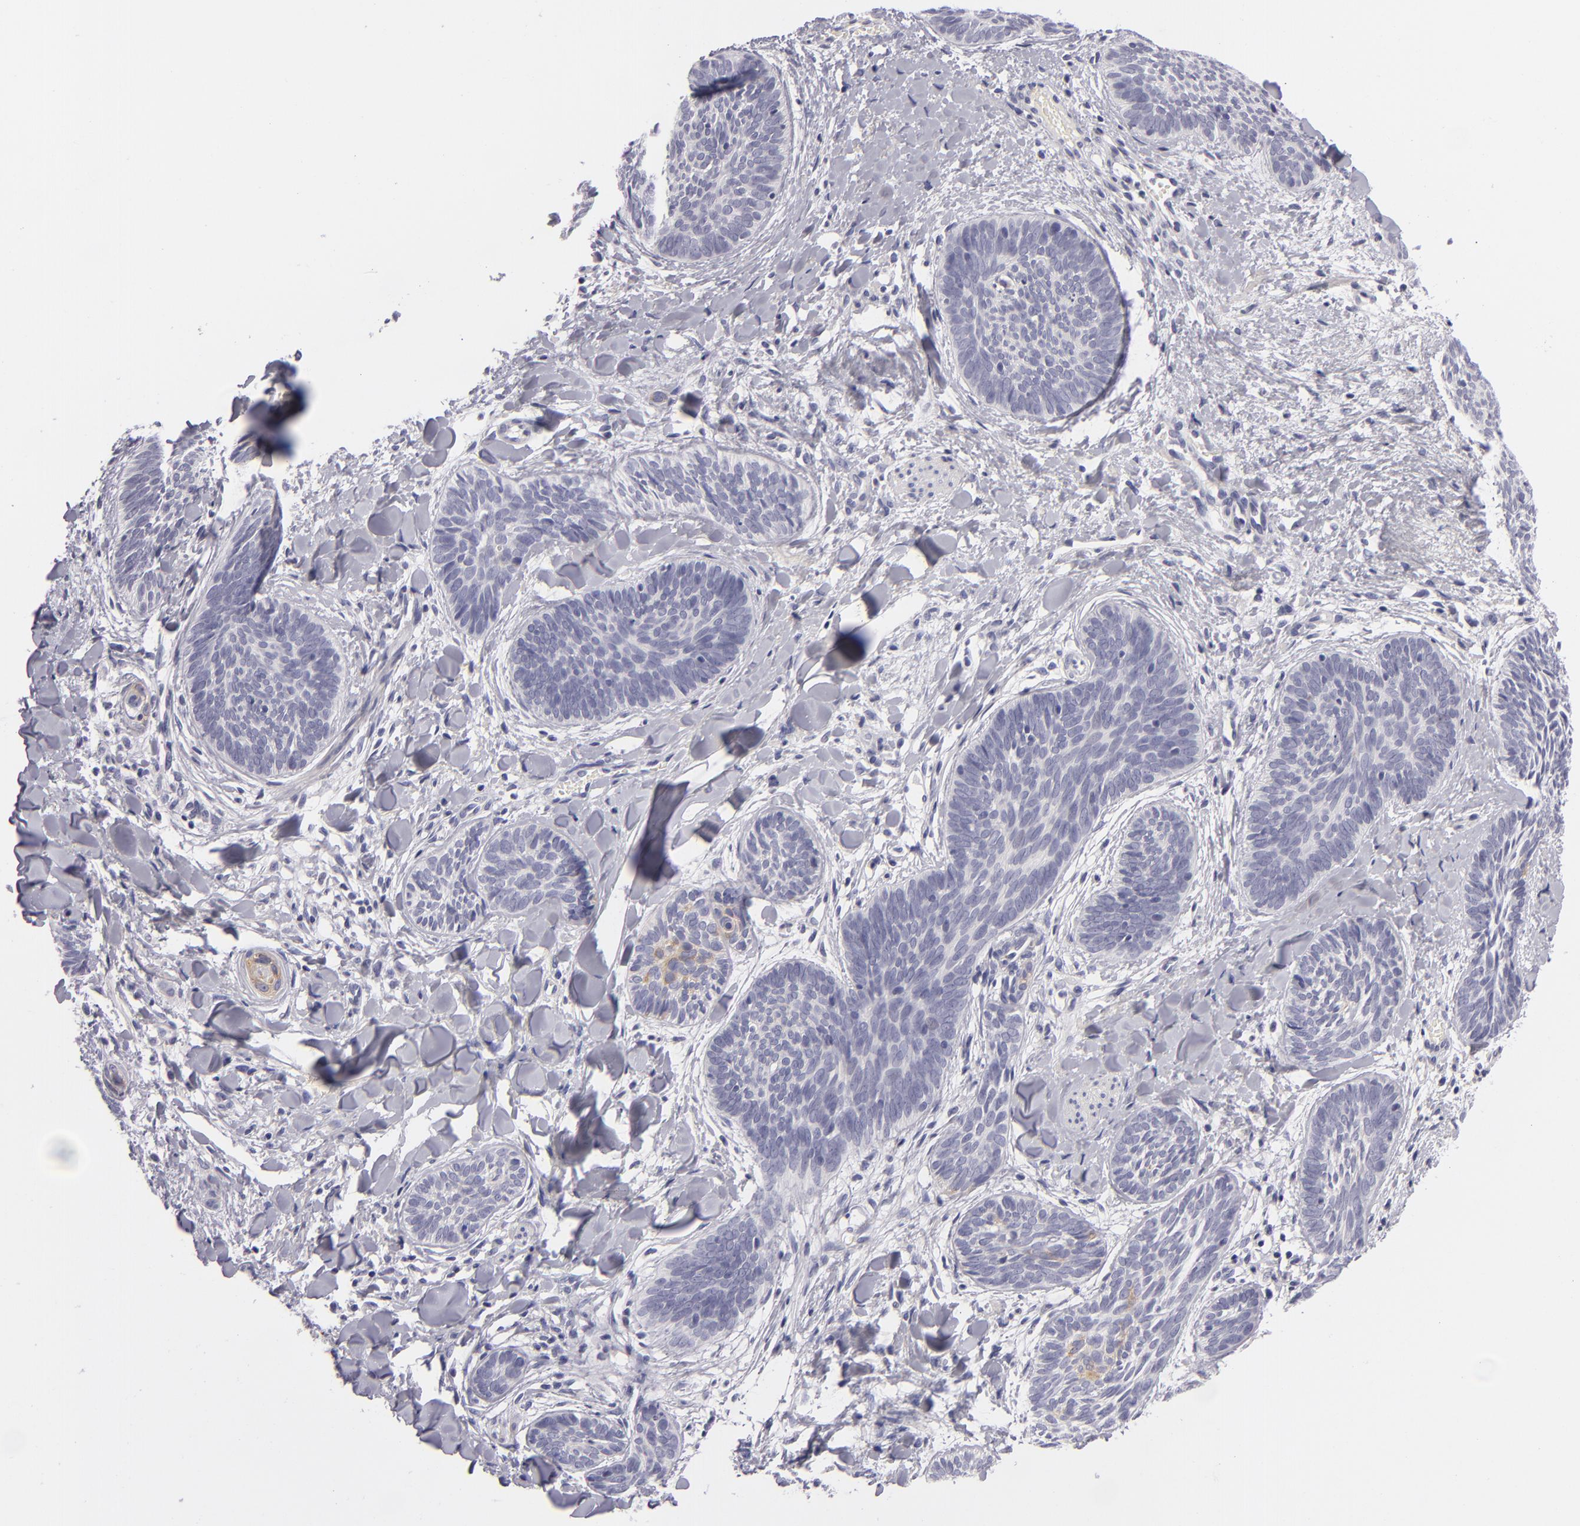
{"staining": {"intensity": "negative", "quantity": "none", "location": "none"}, "tissue": "skin cancer", "cell_type": "Tumor cells", "image_type": "cancer", "snomed": [{"axis": "morphology", "description": "Basal cell carcinoma"}, {"axis": "topography", "description": "Skin"}], "caption": "Skin basal cell carcinoma stained for a protein using immunohistochemistry (IHC) displays no expression tumor cells.", "gene": "TNNC1", "patient": {"sex": "female", "age": 81}}